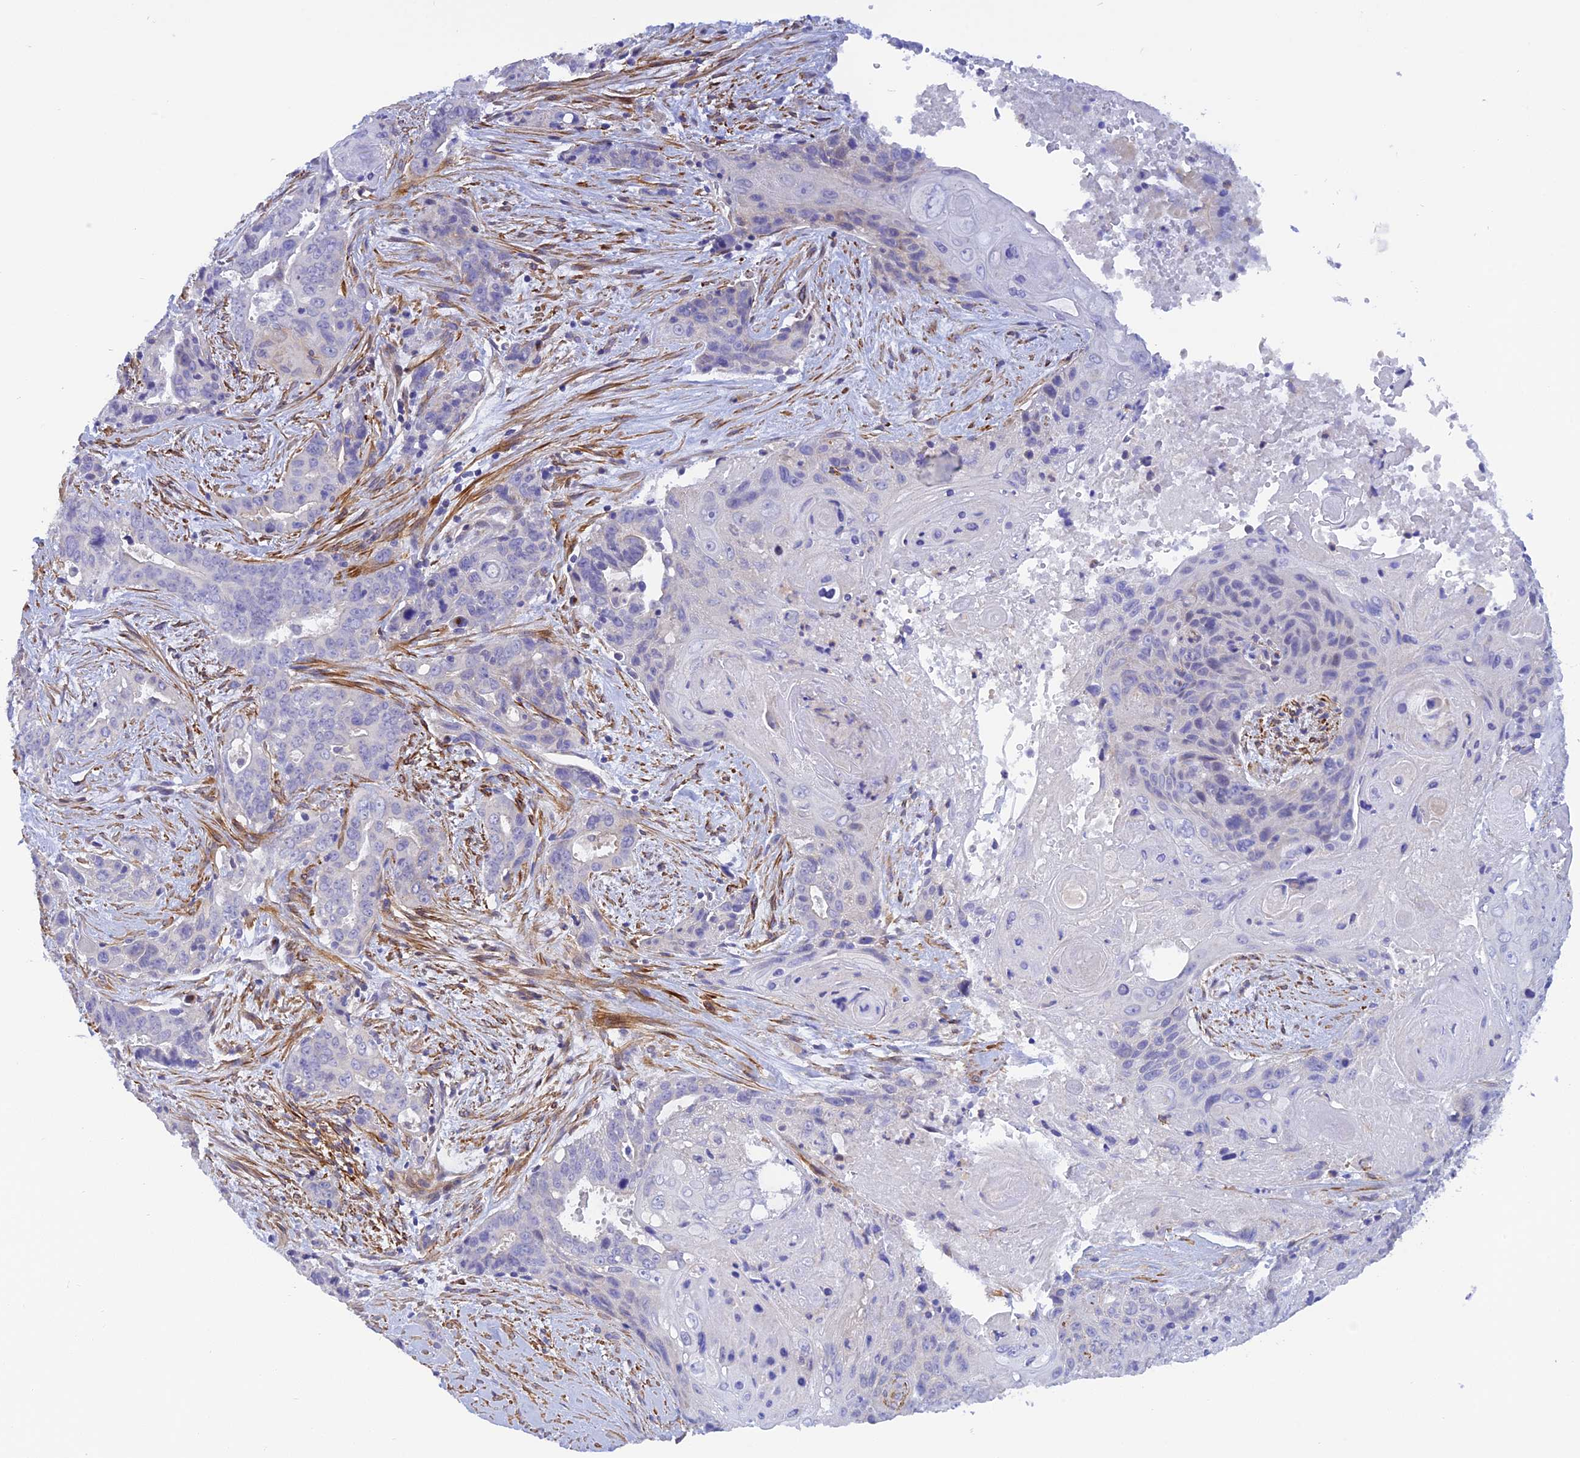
{"staining": {"intensity": "negative", "quantity": "none", "location": "none"}, "tissue": "pancreatic cancer", "cell_type": "Tumor cells", "image_type": "cancer", "snomed": [{"axis": "morphology", "description": "Adenocarcinoma, NOS"}, {"axis": "topography", "description": "Pancreas"}], "caption": "There is no significant positivity in tumor cells of pancreatic adenocarcinoma.", "gene": "ZDHHC16", "patient": {"sex": "male", "age": 80}}